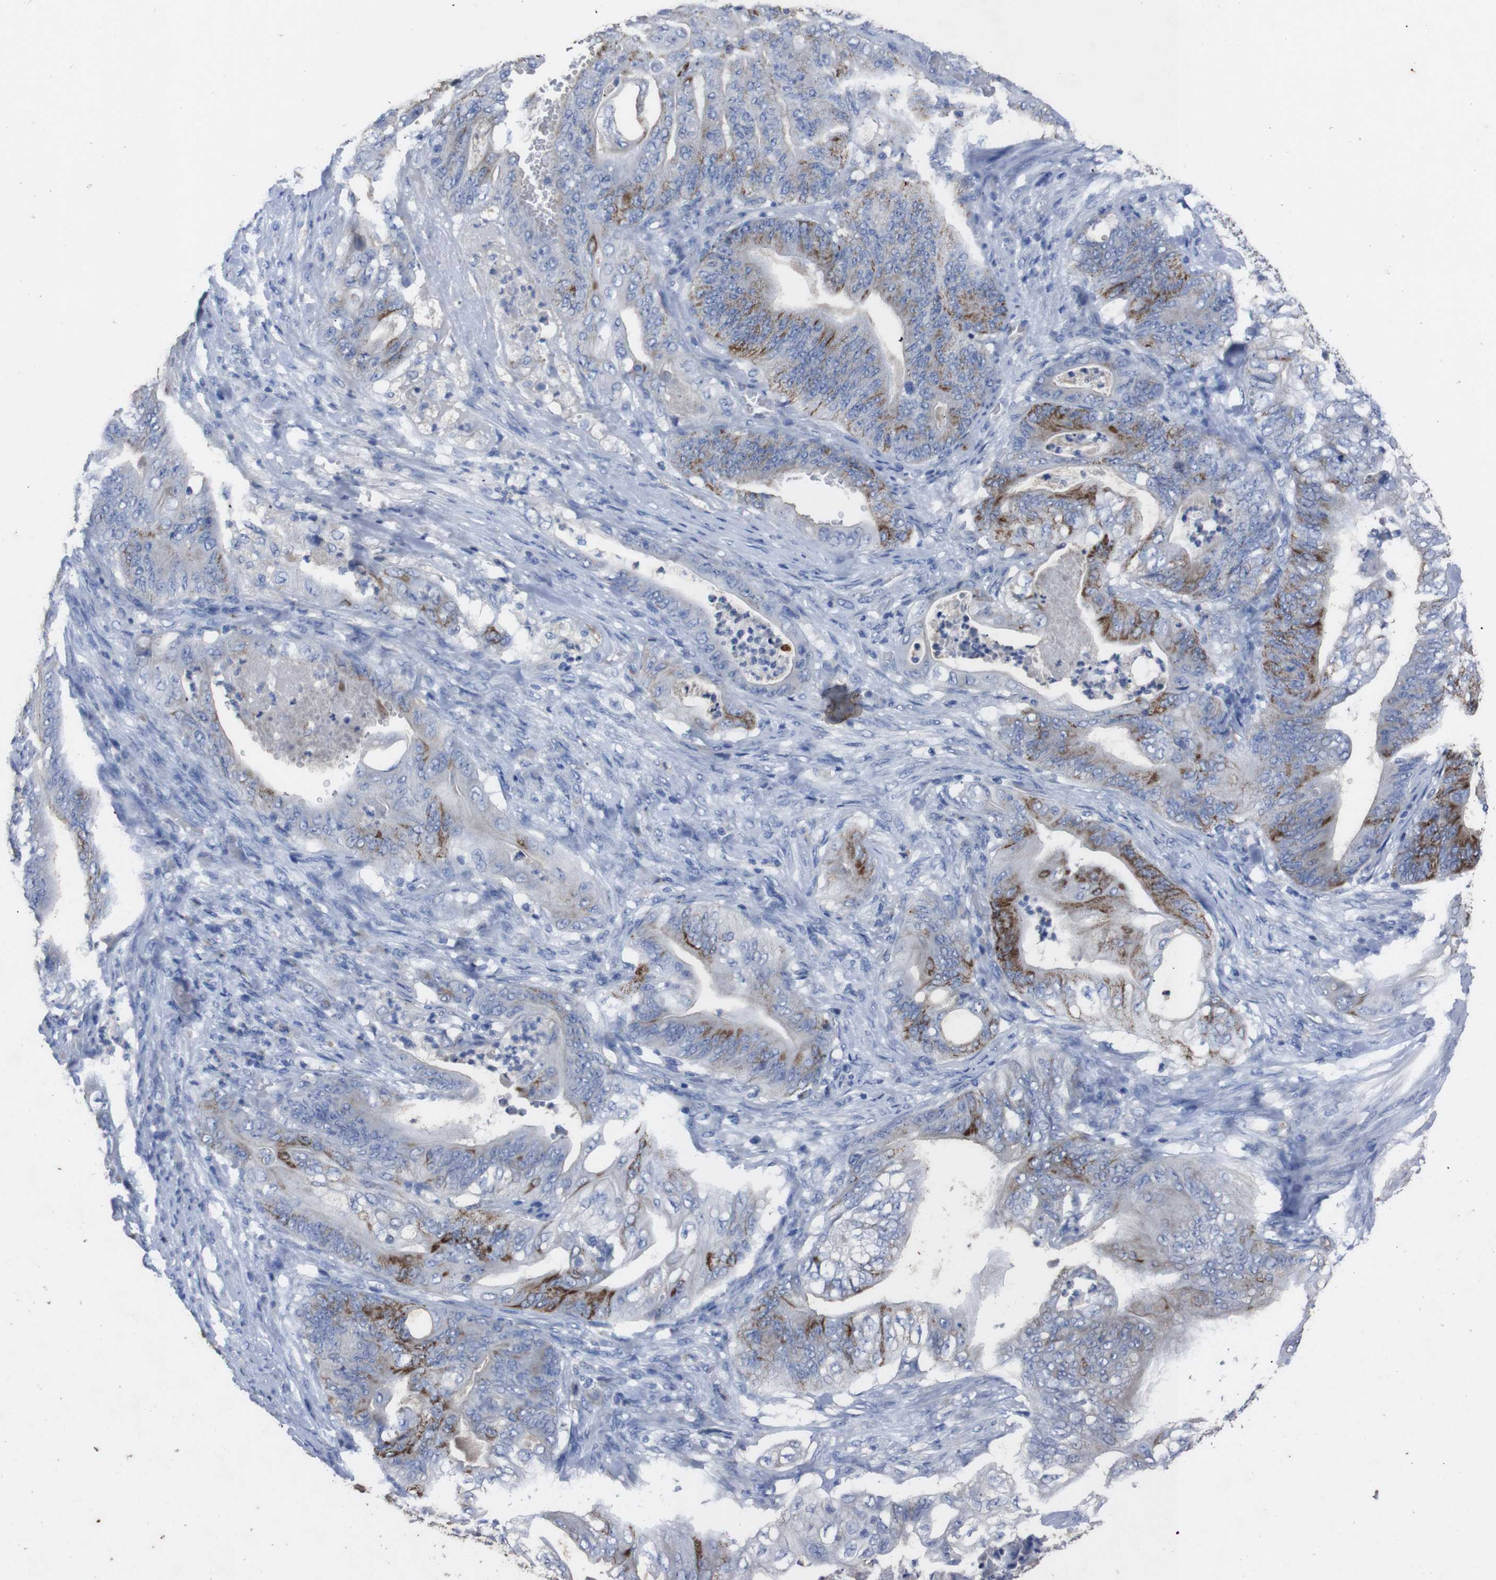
{"staining": {"intensity": "strong", "quantity": "<25%", "location": "cytoplasmic/membranous"}, "tissue": "stomach cancer", "cell_type": "Tumor cells", "image_type": "cancer", "snomed": [{"axis": "morphology", "description": "Adenocarcinoma, NOS"}, {"axis": "topography", "description": "Stomach"}], "caption": "Adenocarcinoma (stomach) tissue exhibits strong cytoplasmic/membranous expression in approximately <25% of tumor cells", "gene": "GJB2", "patient": {"sex": "female", "age": 73}}